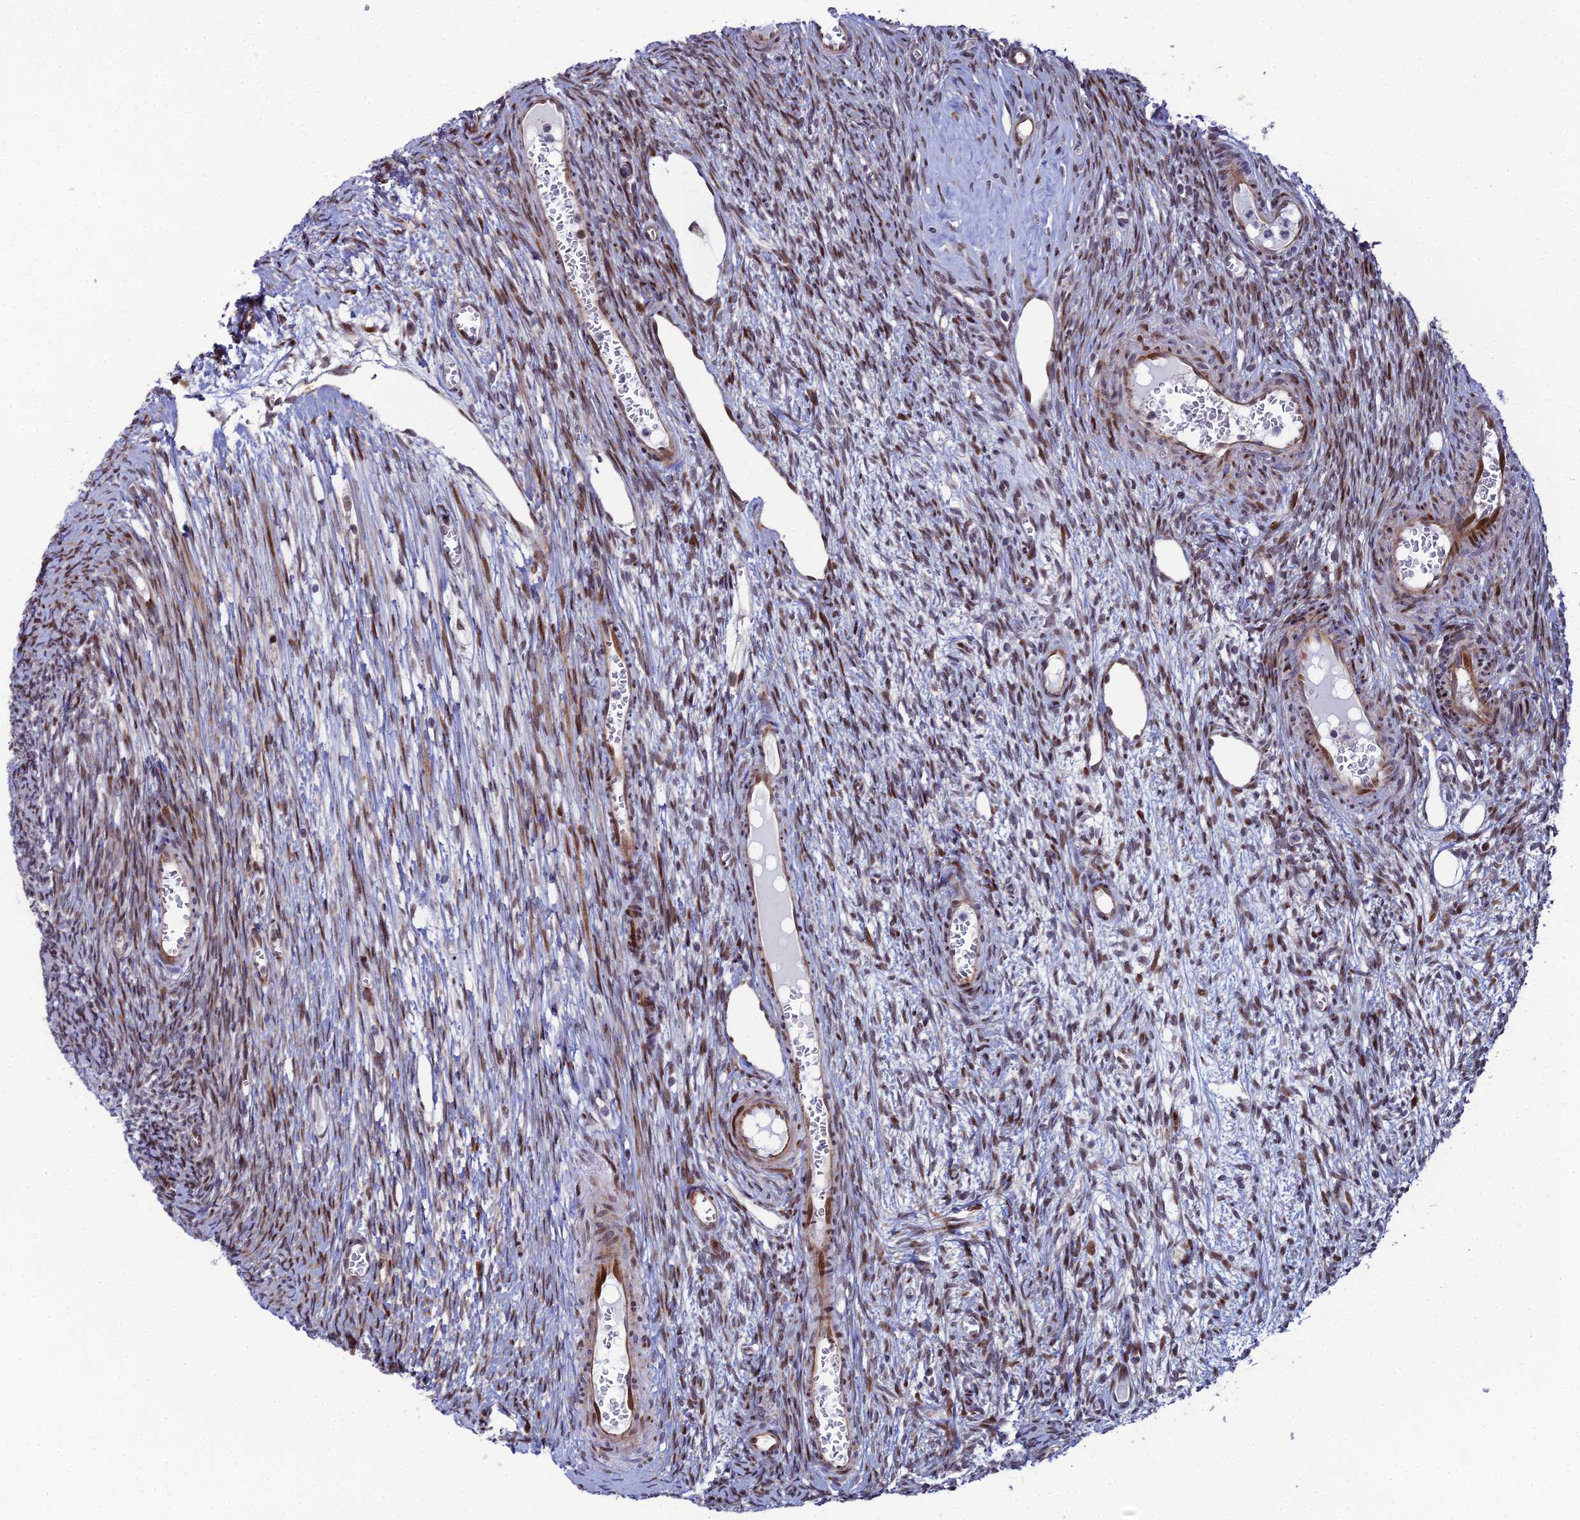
{"staining": {"intensity": "moderate", "quantity": ">75%", "location": "cytoplasmic/membranous,nuclear"}, "tissue": "ovary", "cell_type": "Follicle cells", "image_type": "normal", "snomed": [{"axis": "morphology", "description": "Normal tissue, NOS"}, {"axis": "topography", "description": "Ovary"}], "caption": "A histopathology image of ovary stained for a protein reveals moderate cytoplasmic/membranous,nuclear brown staining in follicle cells.", "gene": "ZNF668", "patient": {"sex": "female", "age": 44}}